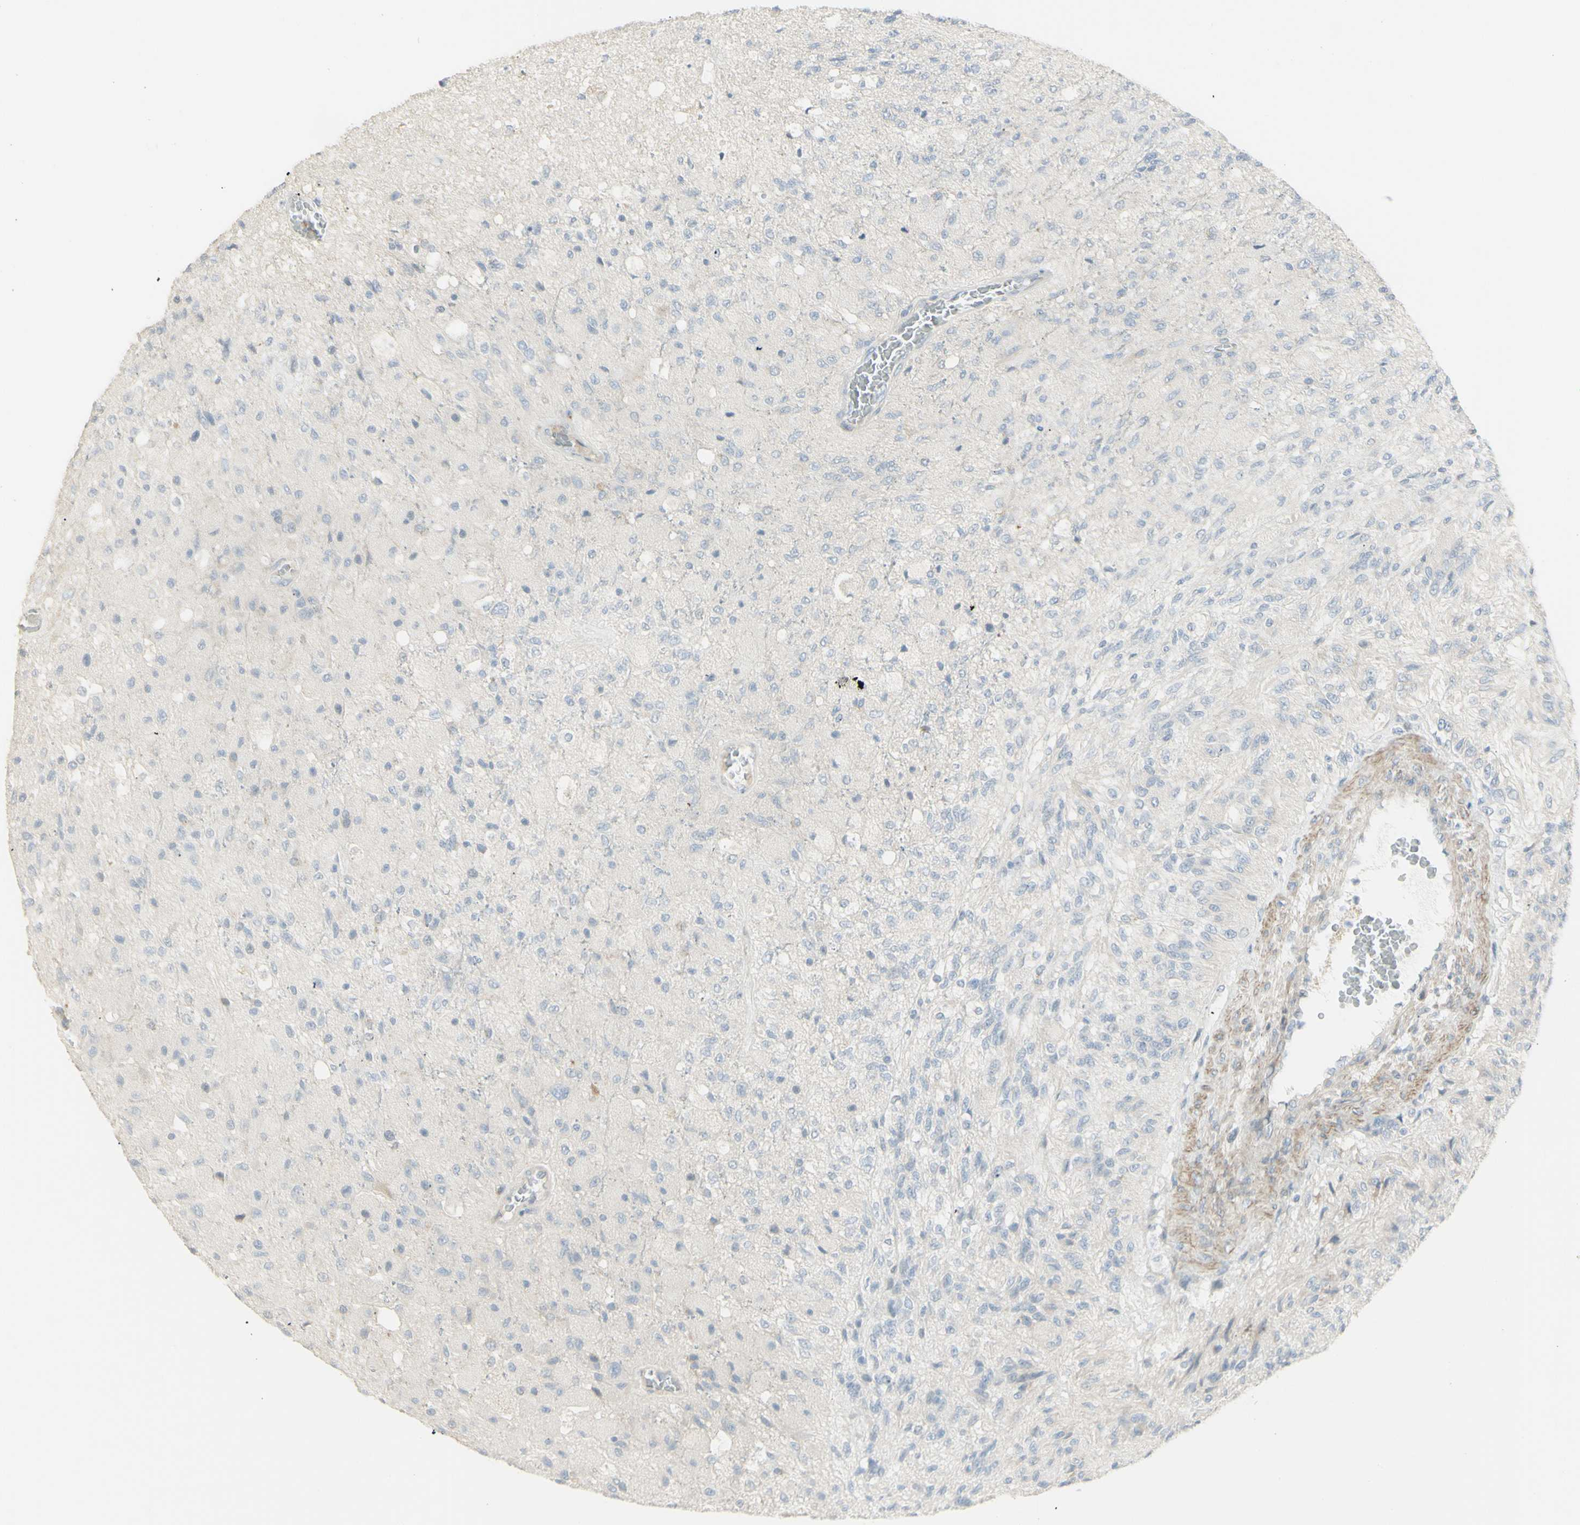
{"staining": {"intensity": "negative", "quantity": "none", "location": "none"}, "tissue": "glioma", "cell_type": "Tumor cells", "image_type": "cancer", "snomed": [{"axis": "morphology", "description": "Normal tissue, NOS"}, {"axis": "morphology", "description": "Glioma, malignant, High grade"}, {"axis": "topography", "description": "Cerebral cortex"}], "caption": "Protein analysis of glioma shows no significant expression in tumor cells. (IHC, brightfield microscopy, high magnification).", "gene": "NDST4", "patient": {"sex": "male", "age": 77}}